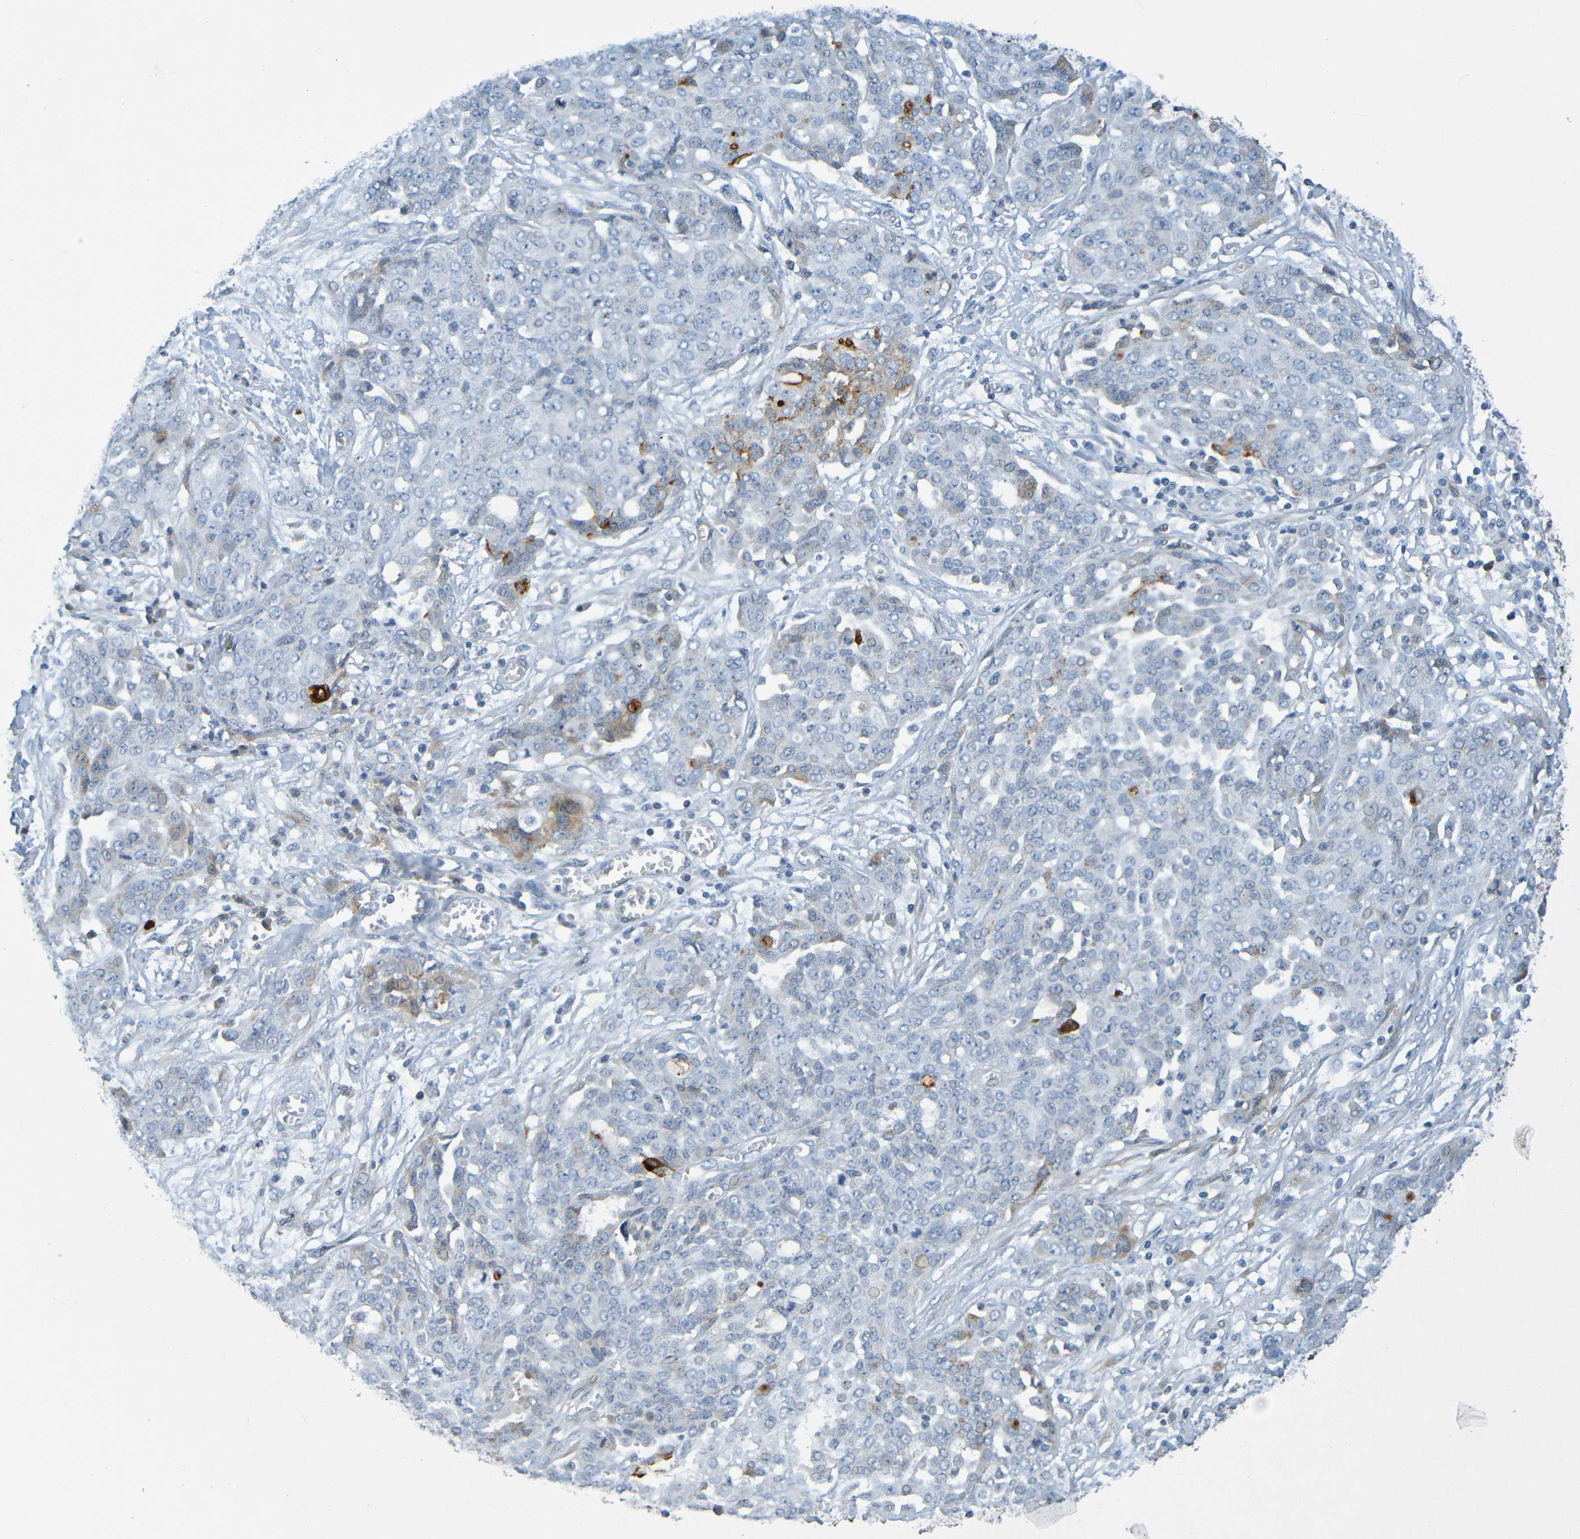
{"staining": {"intensity": "moderate", "quantity": "<25%", "location": "cytoplasmic/membranous"}, "tissue": "ovarian cancer", "cell_type": "Tumor cells", "image_type": "cancer", "snomed": [{"axis": "morphology", "description": "Cystadenocarcinoma, serous, NOS"}, {"axis": "topography", "description": "Soft tissue"}, {"axis": "topography", "description": "Ovary"}], "caption": "The micrograph reveals immunohistochemical staining of ovarian cancer (serous cystadenocarcinoma). There is moderate cytoplasmic/membranous positivity is seen in about <25% of tumor cells.", "gene": "IL10", "patient": {"sex": "female", "age": 57}}